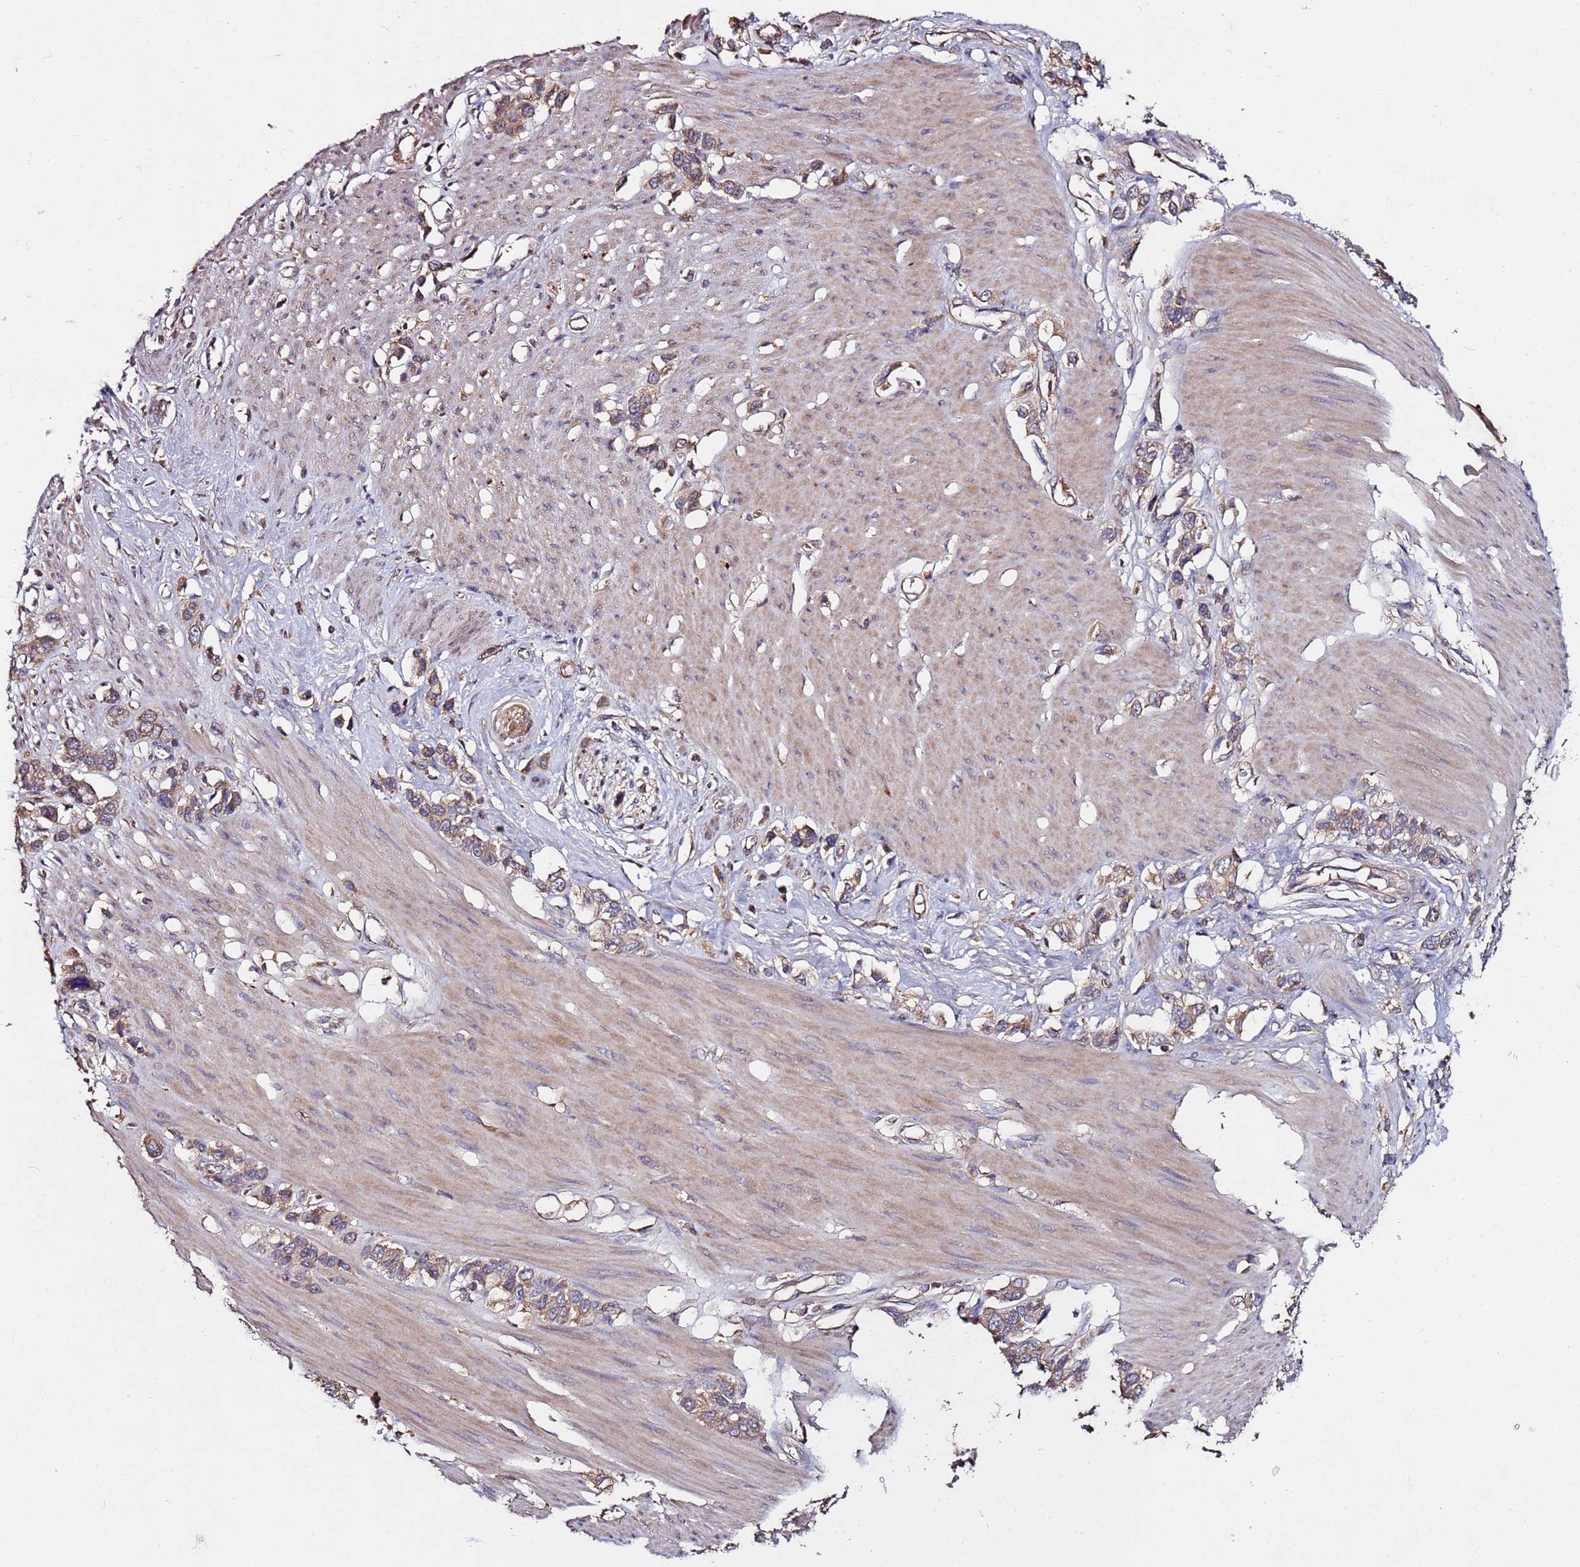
{"staining": {"intensity": "weak", "quantity": ">75%", "location": "cytoplasmic/membranous"}, "tissue": "stomach cancer", "cell_type": "Tumor cells", "image_type": "cancer", "snomed": [{"axis": "morphology", "description": "Adenocarcinoma, NOS"}, {"axis": "morphology", "description": "Adenocarcinoma, High grade"}, {"axis": "topography", "description": "Stomach, upper"}, {"axis": "topography", "description": "Stomach, lower"}], "caption": "Protein staining exhibits weak cytoplasmic/membranous expression in about >75% of tumor cells in stomach cancer.", "gene": "RPS15A", "patient": {"sex": "female", "age": 65}}